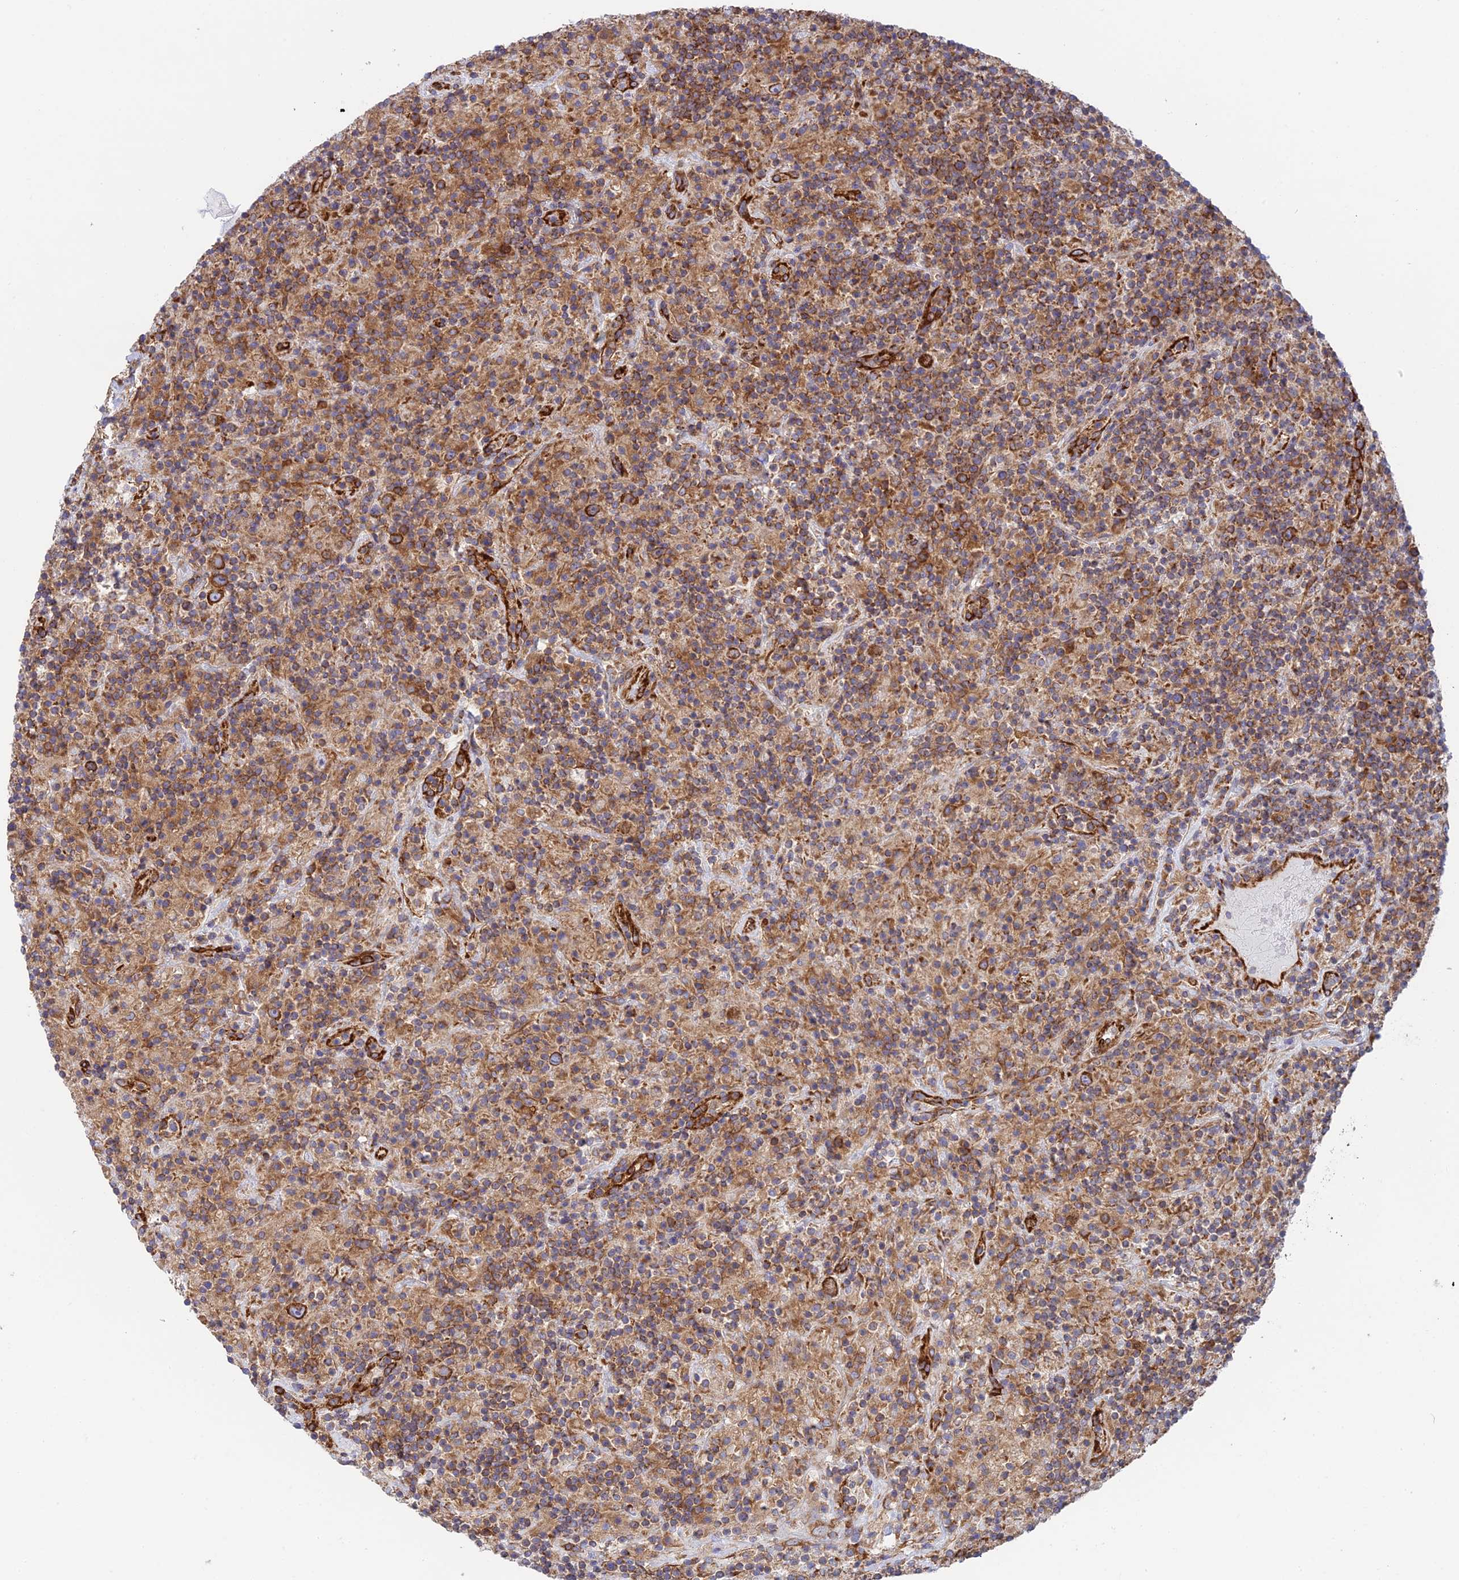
{"staining": {"intensity": "strong", "quantity": ">75%", "location": "cytoplasmic/membranous"}, "tissue": "lymphoma", "cell_type": "Tumor cells", "image_type": "cancer", "snomed": [{"axis": "morphology", "description": "Hodgkin's disease, NOS"}, {"axis": "topography", "description": "Lymph node"}], "caption": "This is an image of IHC staining of lymphoma, which shows strong expression in the cytoplasmic/membranous of tumor cells.", "gene": "CCDC69", "patient": {"sex": "male", "age": 70}}